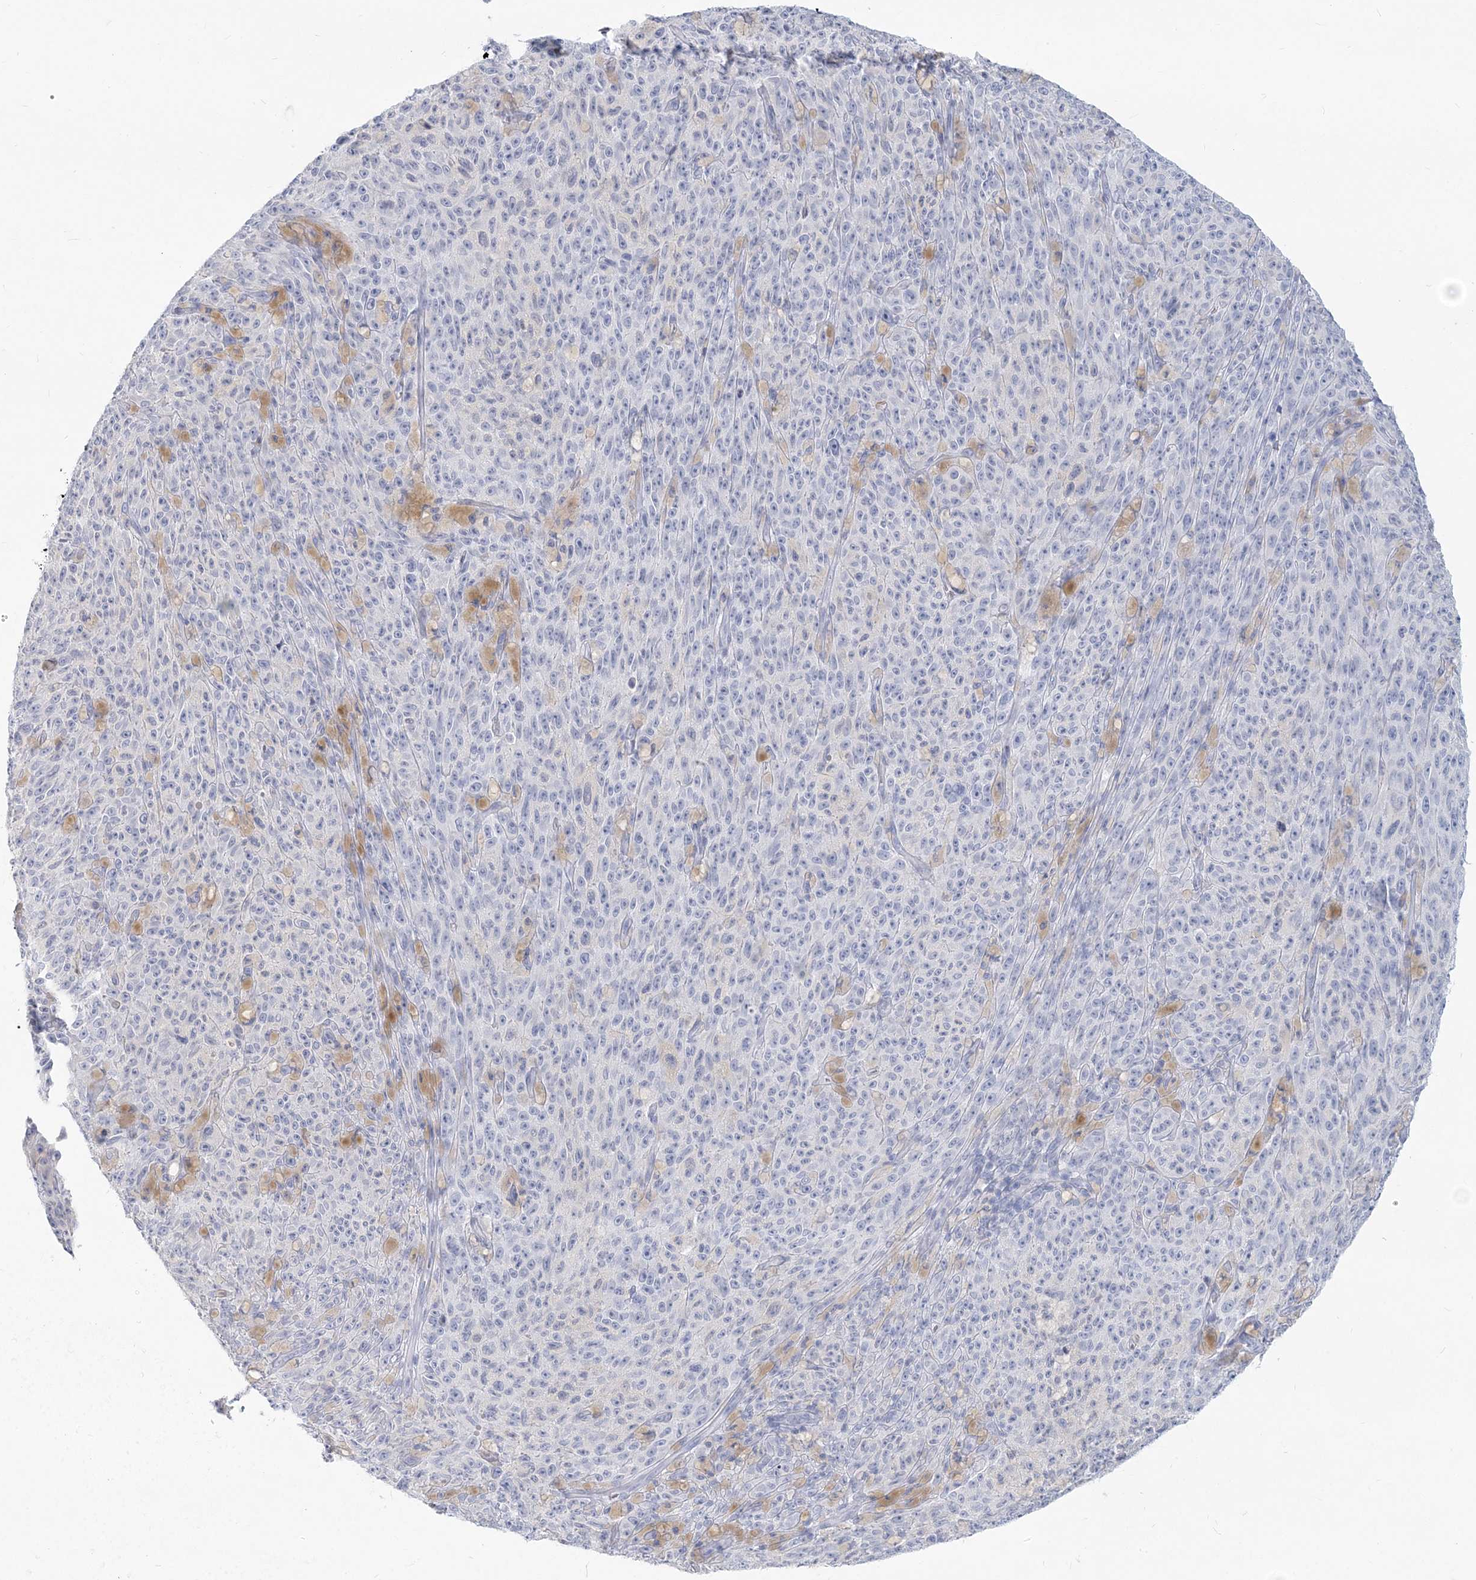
{"staining": {"intensity": "negative", "quantity": "none", "location": "none"}, "tissue": "melanoma", "cell_type": "Tumor cells", "image_type": "cancer", "snomed": [{"axis": "morphology", "description": "Malignant melanoma, NOS"}, {"axis": "topography", "description": "Skin"}], "caption": "Image shows no significant protein positivity in tumor cells of melanoma.", "gene": "CSN1S1", "patient": {"sex": "female", "age": 82}}